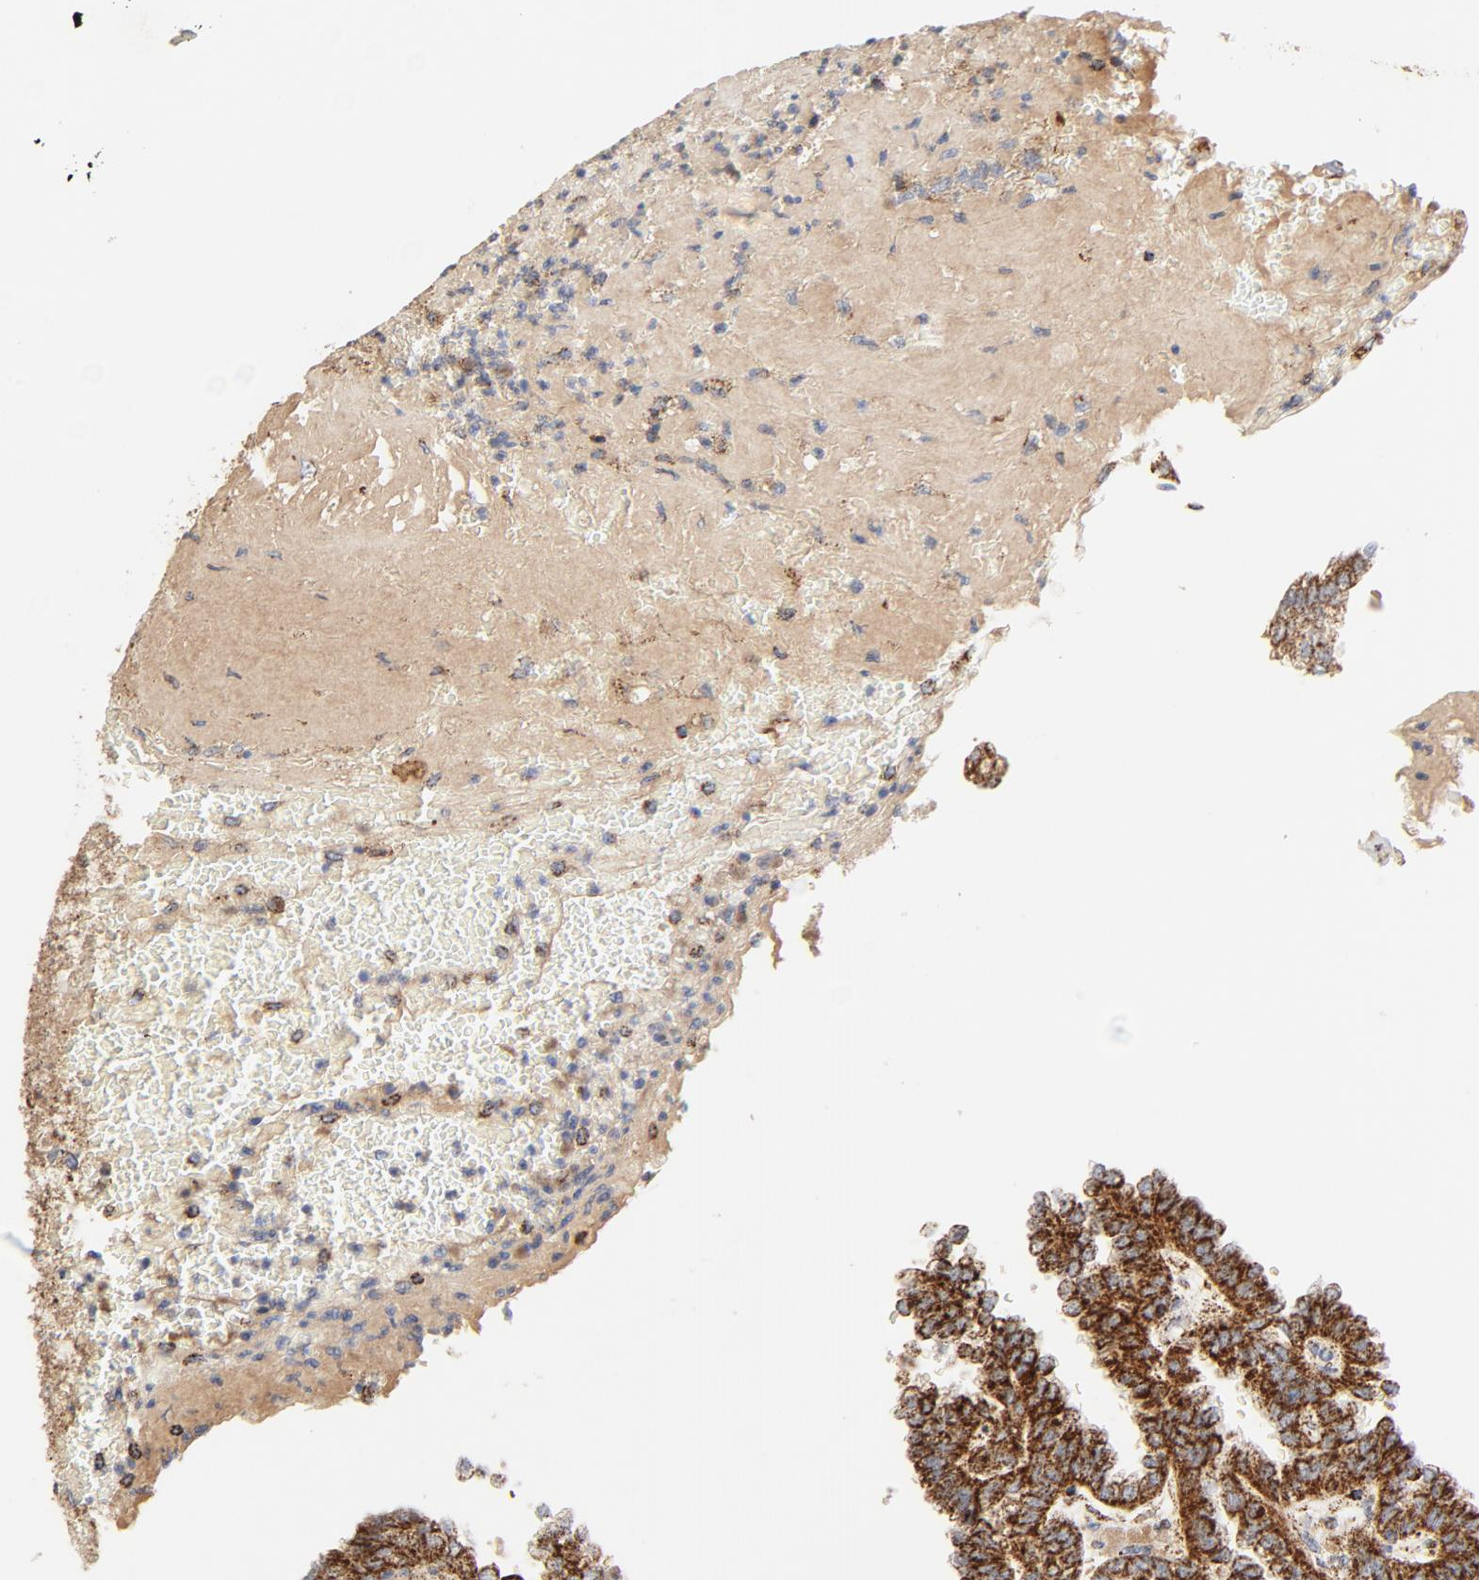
{"staining": {"intensity": "strong", "quantity": ">75%", "location": "cytoplasmic/membranous"}, "tissue": "renal cancer", "cell_type": "Tumor cells", "image_type": "cancer", "snomed": [{"axis": "morphology", "description": "Inflammation, NOS"}, {"axis": "morphology", "description": "Adenocarcinoma, NOS"}, {"axis": "topography", "description": "Kidney"}], "caption": "An immunohistochemistry (IHC) image of tumor tissue is shown. Protein staining in brown highlights strong cytoplasmic/membranous positivity in renal cancer within tumor cells.", "gene": "PCNX4", "patient": {"sex": "male", "age": 68}}